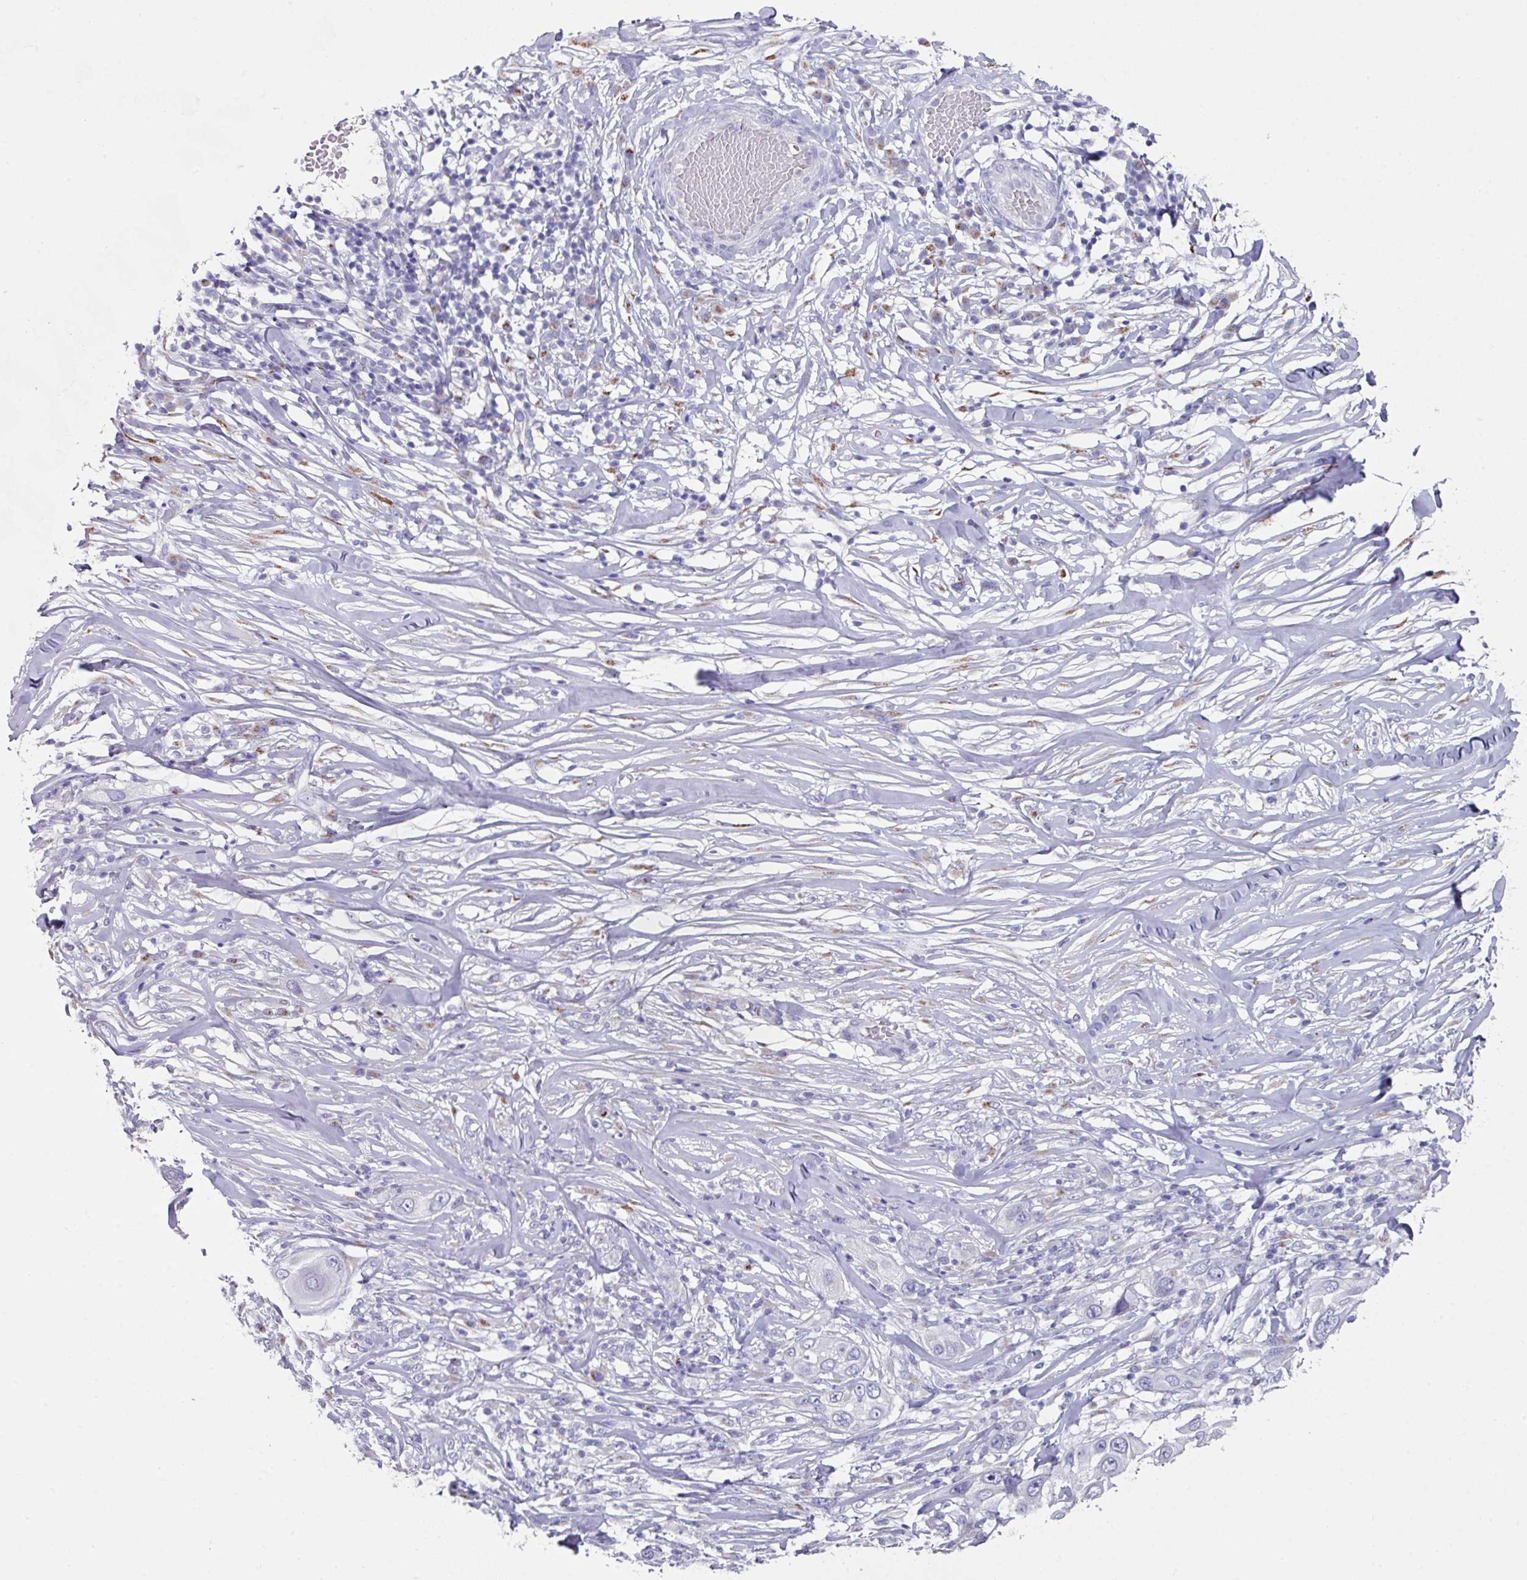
{"staining": {"intensity": "negative", "quantity": "none", "location": "none"}, "tissue": "skin cancer", "cell_type": "Tumor cells", "image_type": "cancer", "snomed": [{"axis": "morphology", "description": "Squamous cell carcinoma, NOS"}, {"axis": "topography", "description": "Skin"}], "caption": "The histopathology image demonstrates no staining of tumor cells in skin cancer. (DAB (3,3'-diaminobenzidine) immunohistochemistry (IHC) visualized using brightfield microscopy, high magnification).", "gene": "VKORC1L1", "patient": {"sex": "female", "age": 44}}